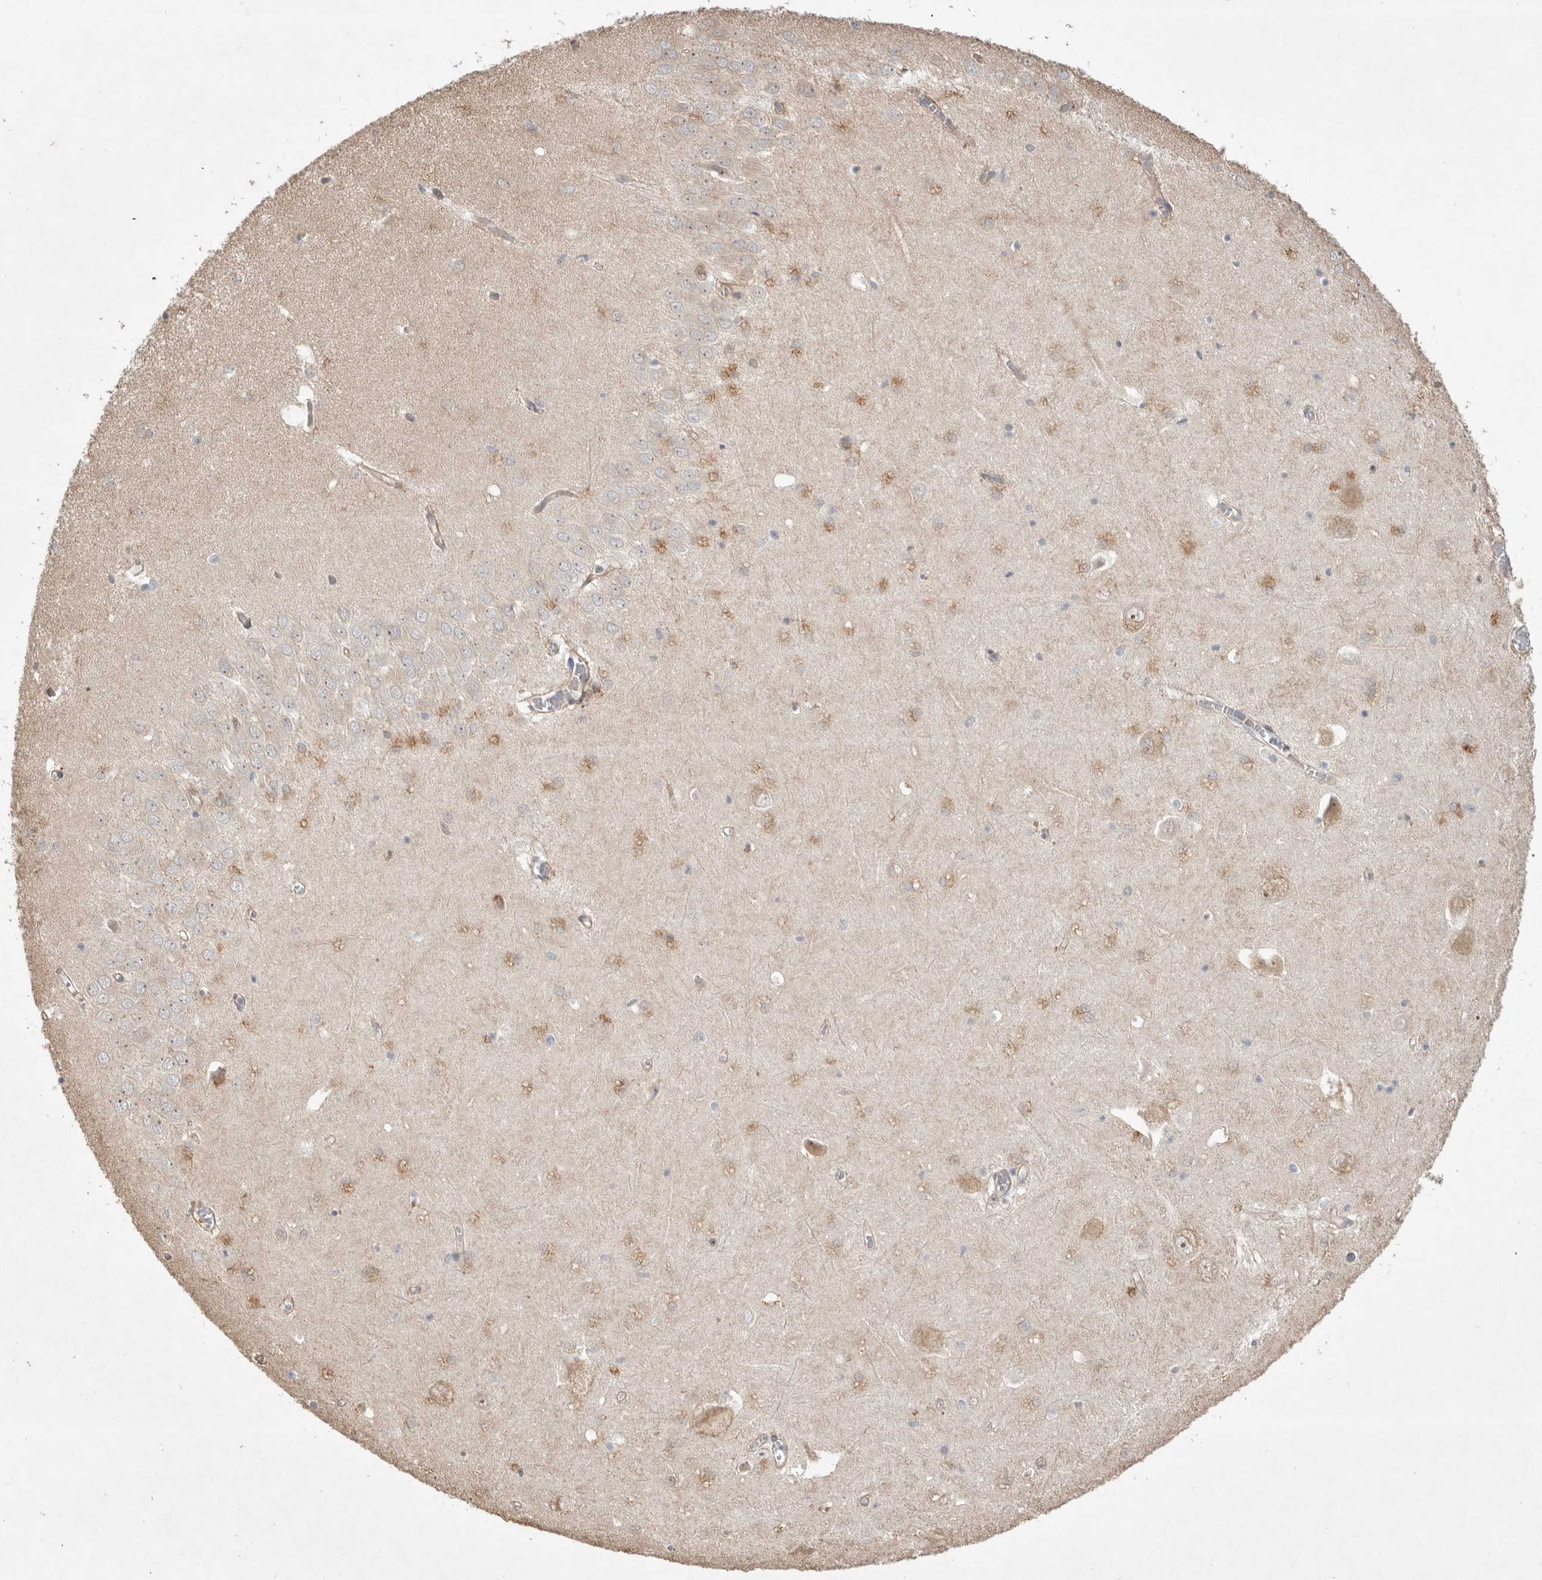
{"staining": {"intensity": "moderate", "quantity": "25%-75%", "location": "cytoplasmic/membranous"}, "tissue": "hippocampus", "cell_type": "Glial cells", "image_type": "normal", "snomed": [{"axis": "morphology", "description": "Normal tissue, NOS"}, {"axis": "topography", "description": "Hippocampus"}], "caption": "Immunohistochemistry (IHC) staining of benign hippocampus, which displays medium levels of moderate cytoplasmic/membranous expression in about 25%-75% of glial cells indicating moderate cytoplasmic/membranous protein positivity. The staining was performed using DAB (brown) for protein detection and nuclei were counterstained in hematoxylin (blue).", "gene": "DPH7", "patient": {"sex": "male", "age": 70}}